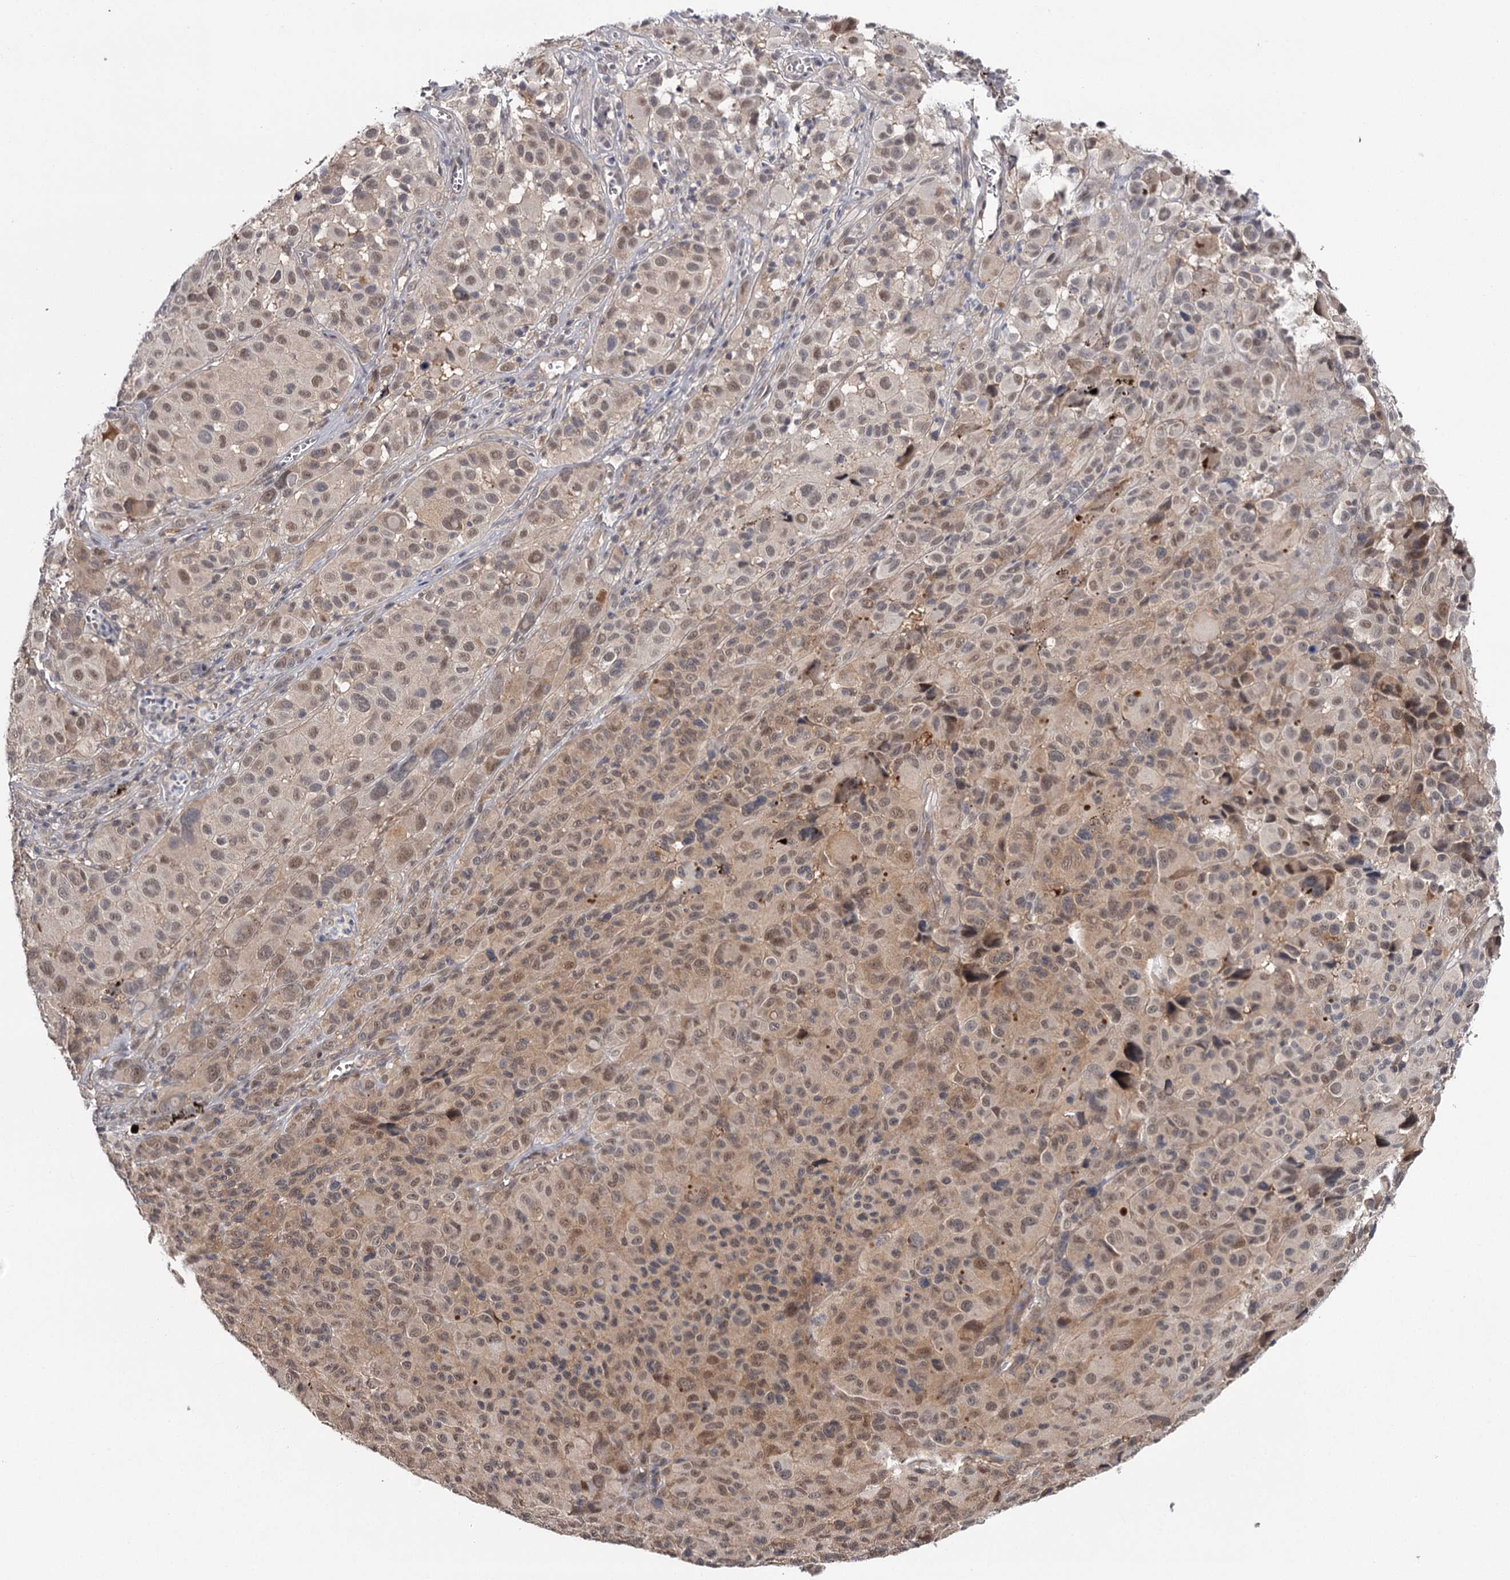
{"staining": {"intensity": "weak", "quantity": "25%-75%", "location": "cytoplasmic/membranous,nuclear"}, "tissue": "melanoma", "cell_type": "Tumor cells", "image_type": "cancer", "snomed": [{"axis": "morphology", "description": "Malignant melanoma, NOS"}, {"axis": "topography", "description": "Skin of trunk"}], "caption": "Malignant melanoma stained with a protein marker displays weak staining in tumor cells.", "gene": "GTSF1", "patient": {"sex": "male", "age": 71}}